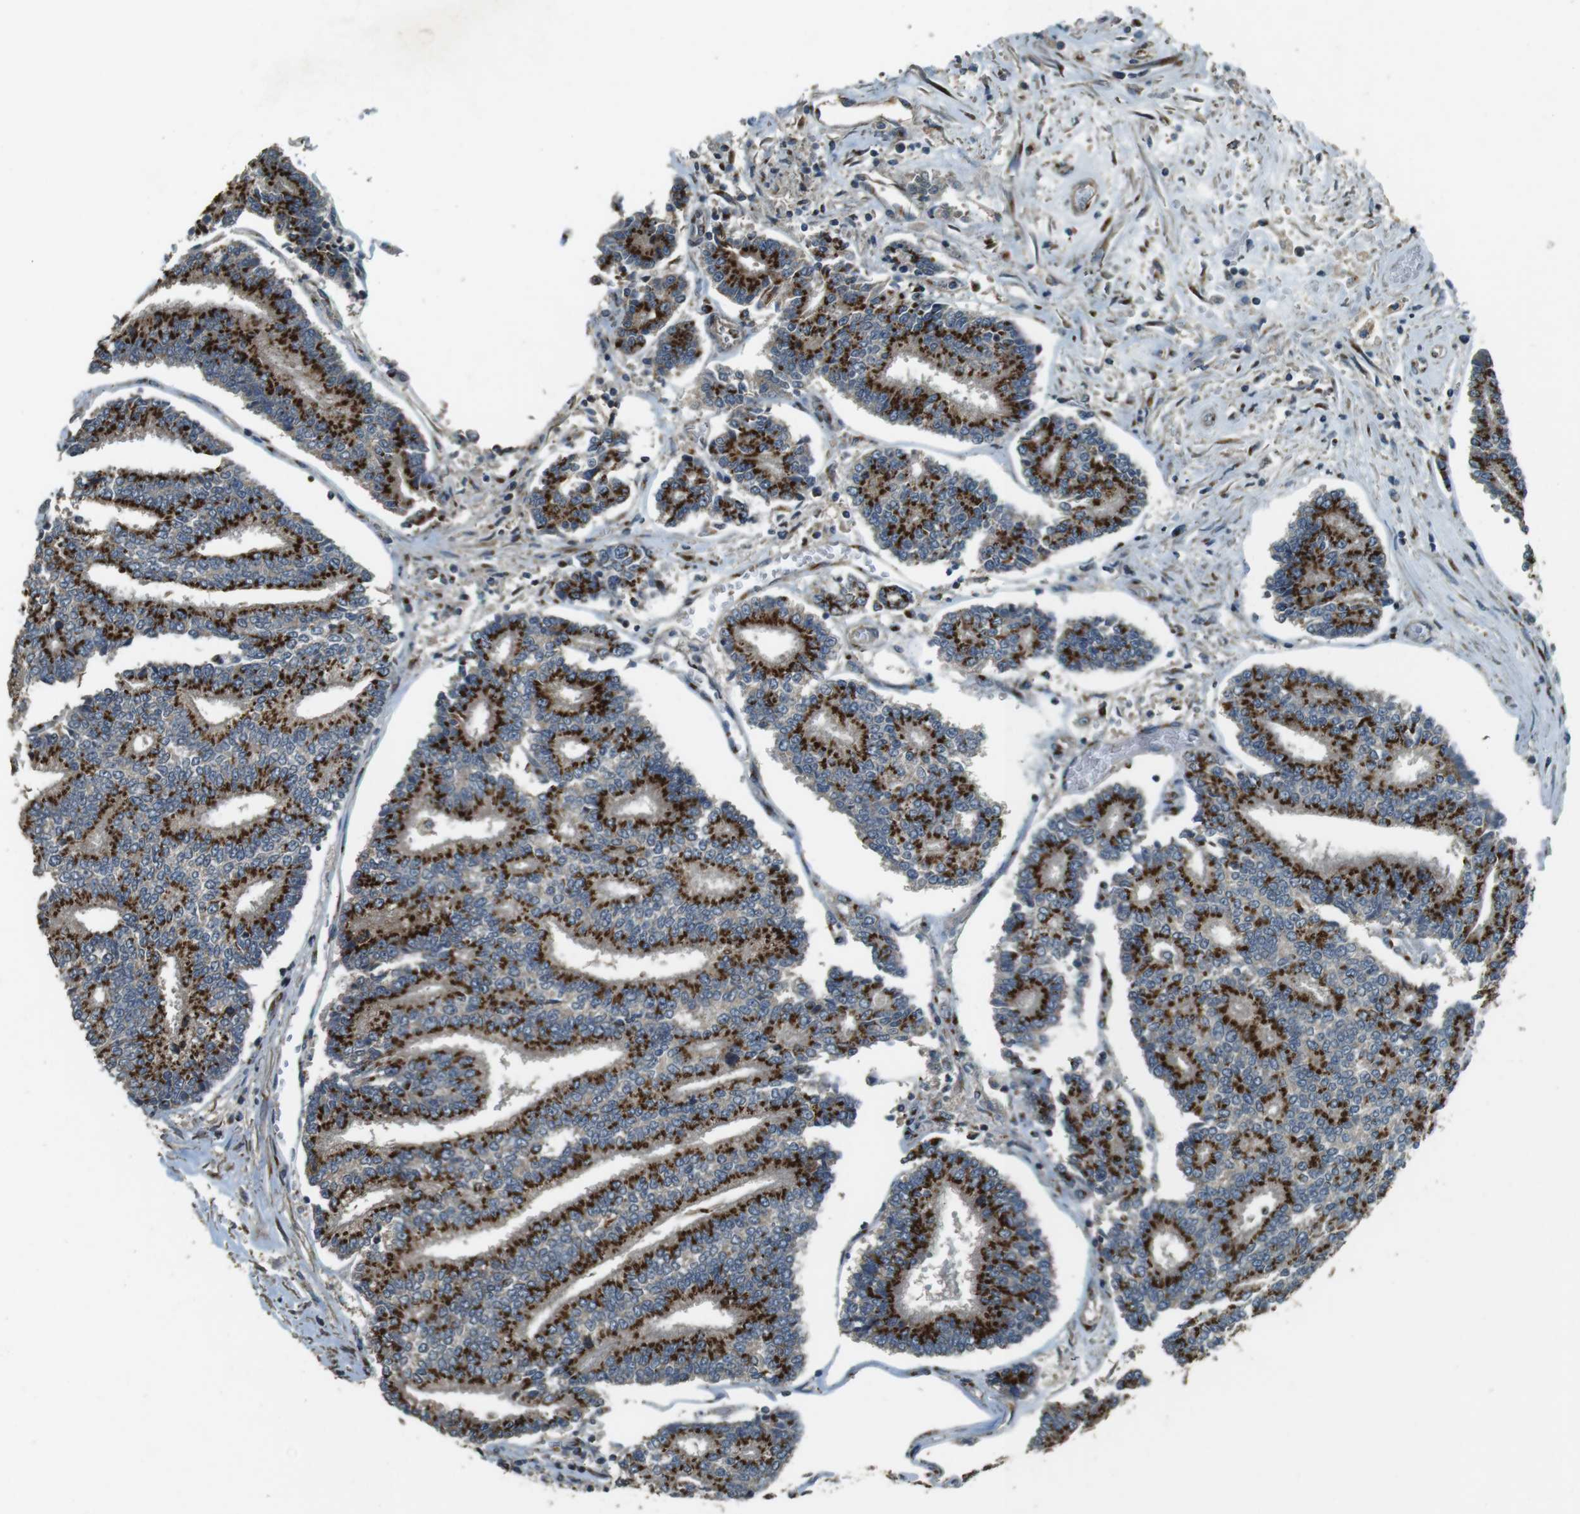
{"staining": {"intensity": "strong", "quantity": ">75%", "location": "cytoplasmic/membranous"}, "tissue": "prostate cancer", "cell_type": "Tumor cells", "image_type": "cancer", "snomed": [{"axis": "morphology", "description": "Normal tissue, NOS"}, {"axis": "morphology", "description": "Adenocarcinoma, High grade"}, {"axis": "topography", "description": "Prostate"}, {"axis": "topography", "description": "Seminal veicle"}], "caption": "Brown immunohistochemical staining in prostate cancer shows strong cytoplasmic/membranous positivity in approximately >75% of tumor cells. Using DAB (brown) and hematoxylin (blue) stains, captured at high magnification using brightfield microscopy.", "gene": "TMEM115", "patient": {"sex": "male", "age": 55}}